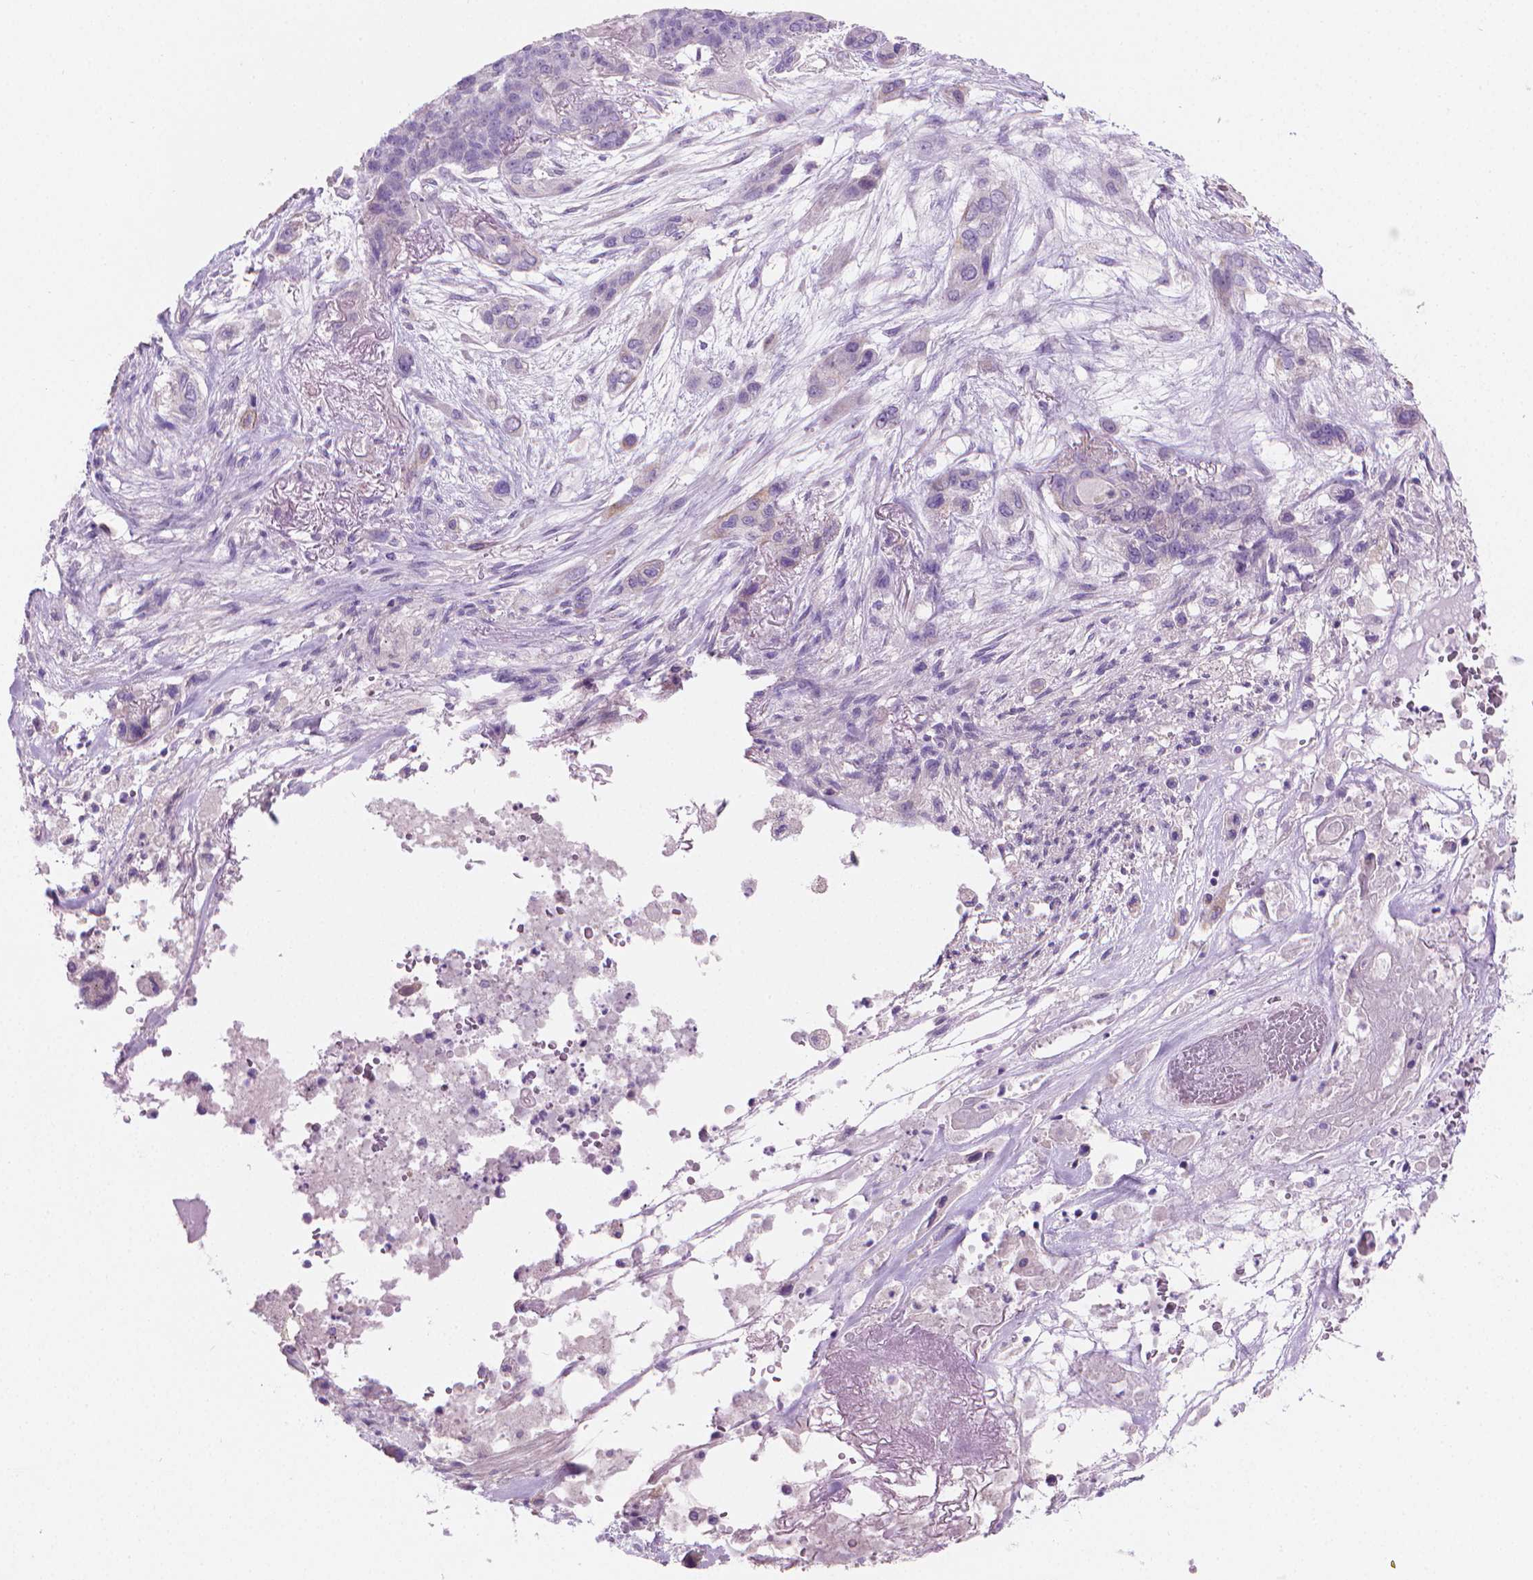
{"staining": {"intensity": "negative", "quantity": "none", "location": "none"}, "tissue": "lung cancer", "cell_type": "Tumor cells", "image_type": "cancer", "snomed": [{"axis": "morphology", "description": "Squamous cell carcinoma, NOS"}, {"axis": "topography", "description": "Lung"}], "caption": "Human lung squamous cell carcinoma stained for a protein using immunohistochemistry (IHC) exhibits no positivity in tumor cells.", "gene": "GSDMA", "patient": {"sex": "female", "age": 70}}